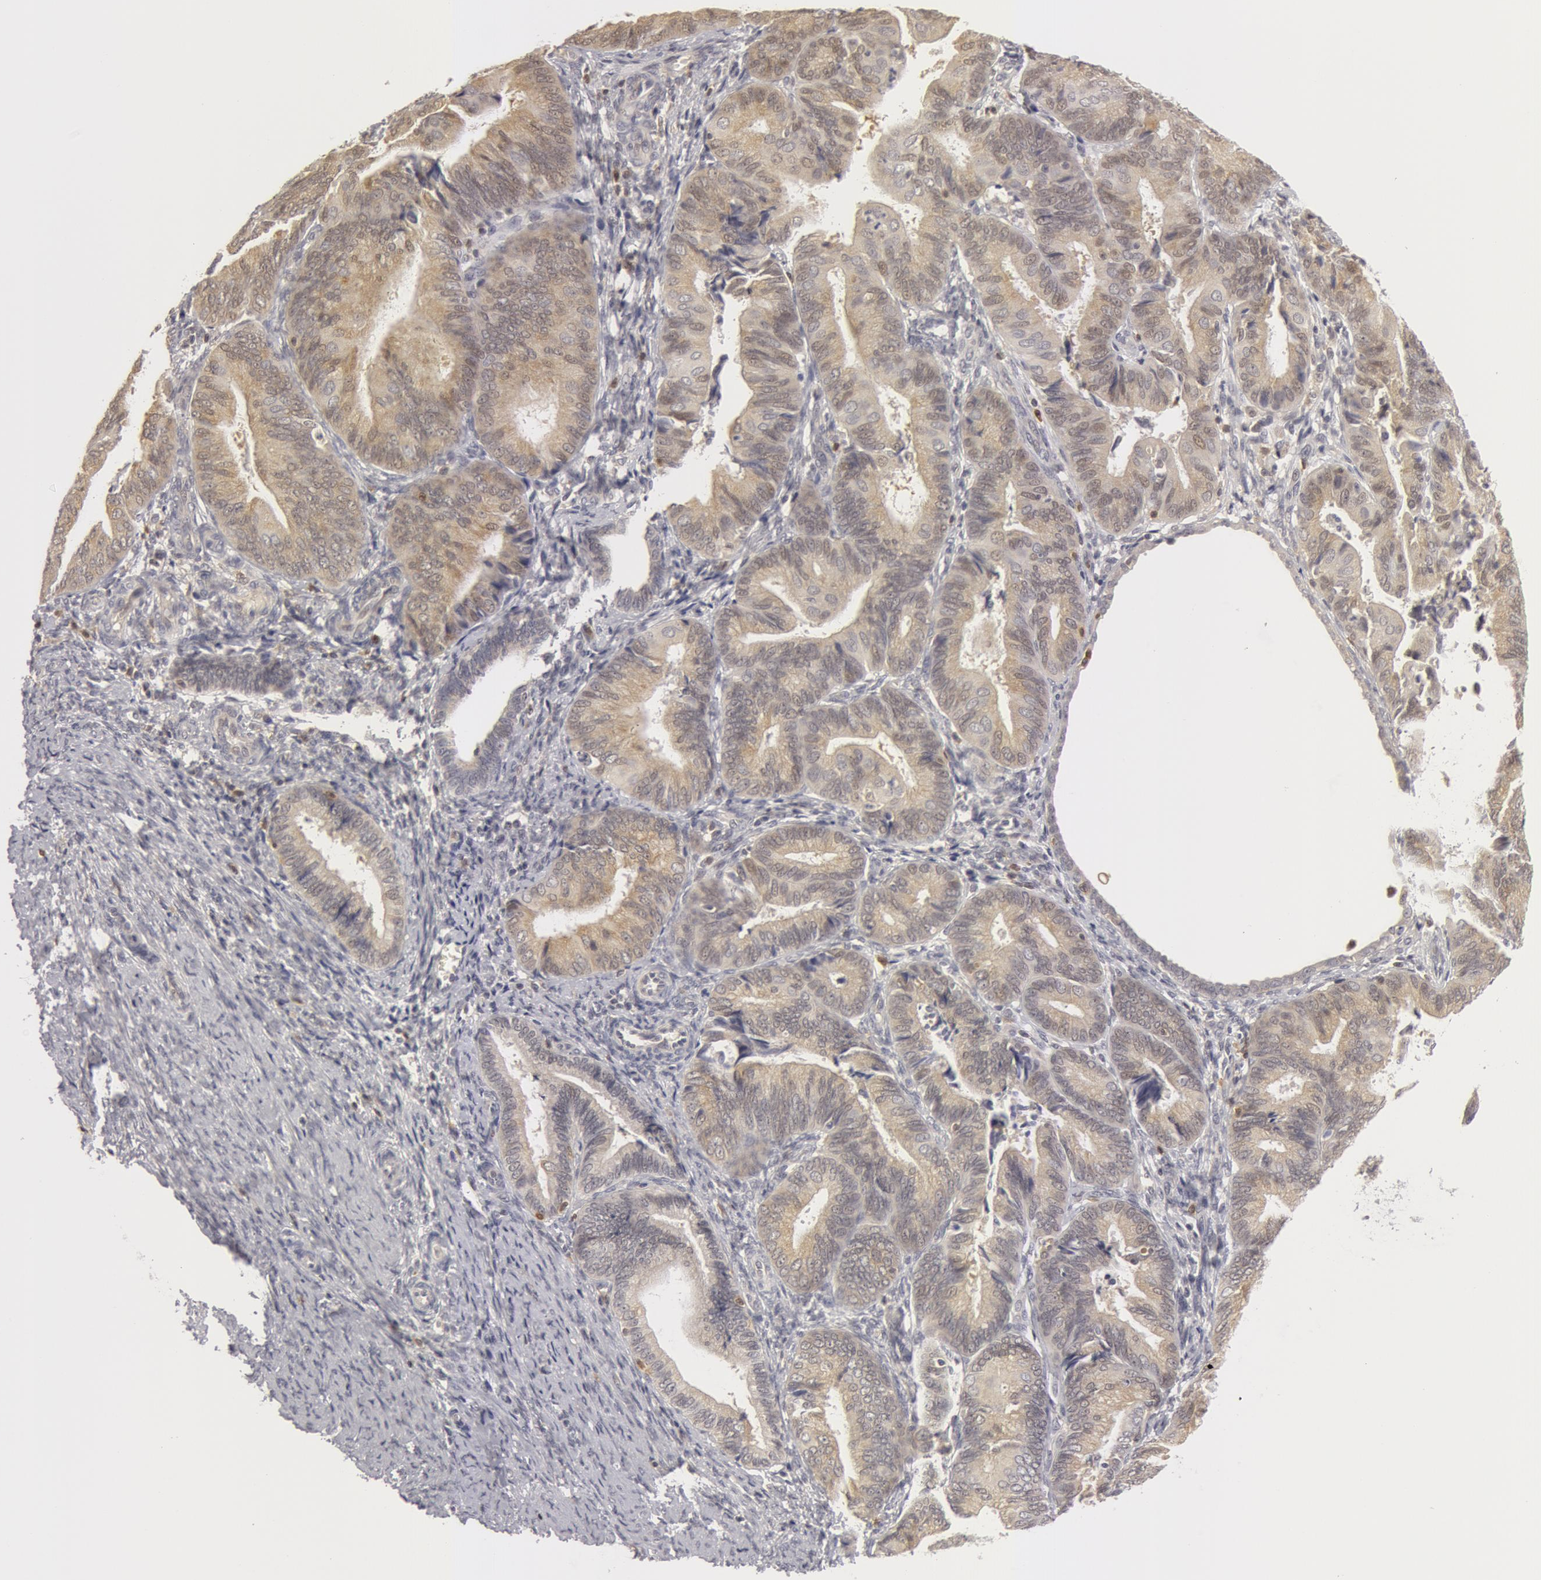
{"staining": {"intensity": "negative", "quantity": "none", "location": "none"}, "tissue": "endometrial cancer", "cell_type": "Tumor cells", "image_type": "cancer", "snomed": [{"axis": "morphology", "description": "Adenocarcinoma, NOS"}, {"axis": "topography", "description": "Endometrium"}], "caption": "A high-resolution image shows immunohistochemistry (IHC) staining of endometrial cancer (adenocarcinoma), which demonstrates no significant staining in tumor cells.", "gene": "OASL", "patient": {"sex": "female", "age": 63}}